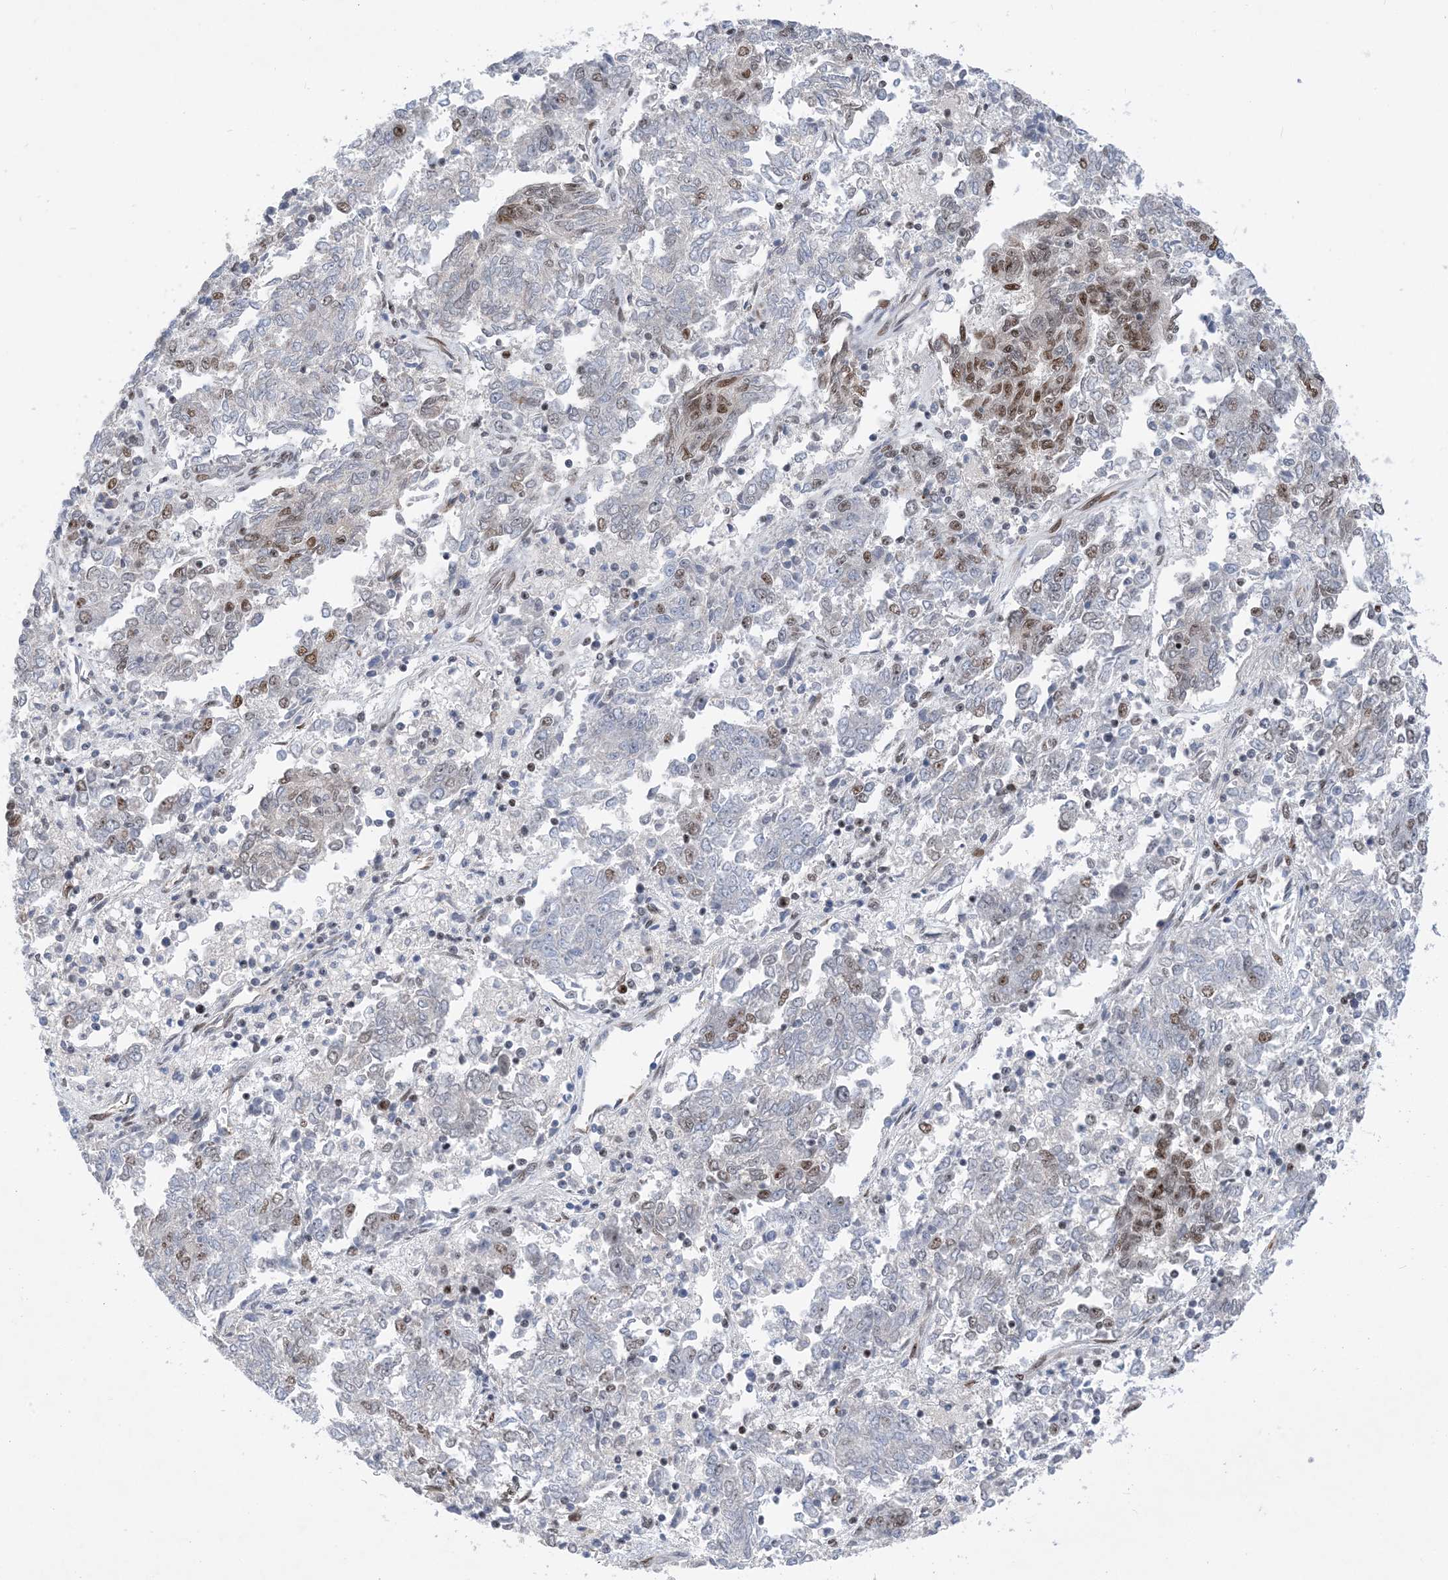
{"staining": {"intensity": "moderate", "quantity": "<25%", "location": "nuclear"}, "tissue": "endometrial cancer", "cell_type": "Tumor cells", "image_type": "cancer", "snomed": [{"axis": "morphology", "description": "Adenocarcinoma, NOS"}, {"axis": "topography", "description": "Endometrium"}], "caption": "Immunohistochemical staining of human adenocarcinoma (endometrial) shows low levels of moderate nuclear protein positivity in about <25% of tumor cells. Ihc stains the protein of interest in brown and the nuclei are stained blue.", "gene": "TSPYL1", "patient": {"sex": "female", "age": 80}}